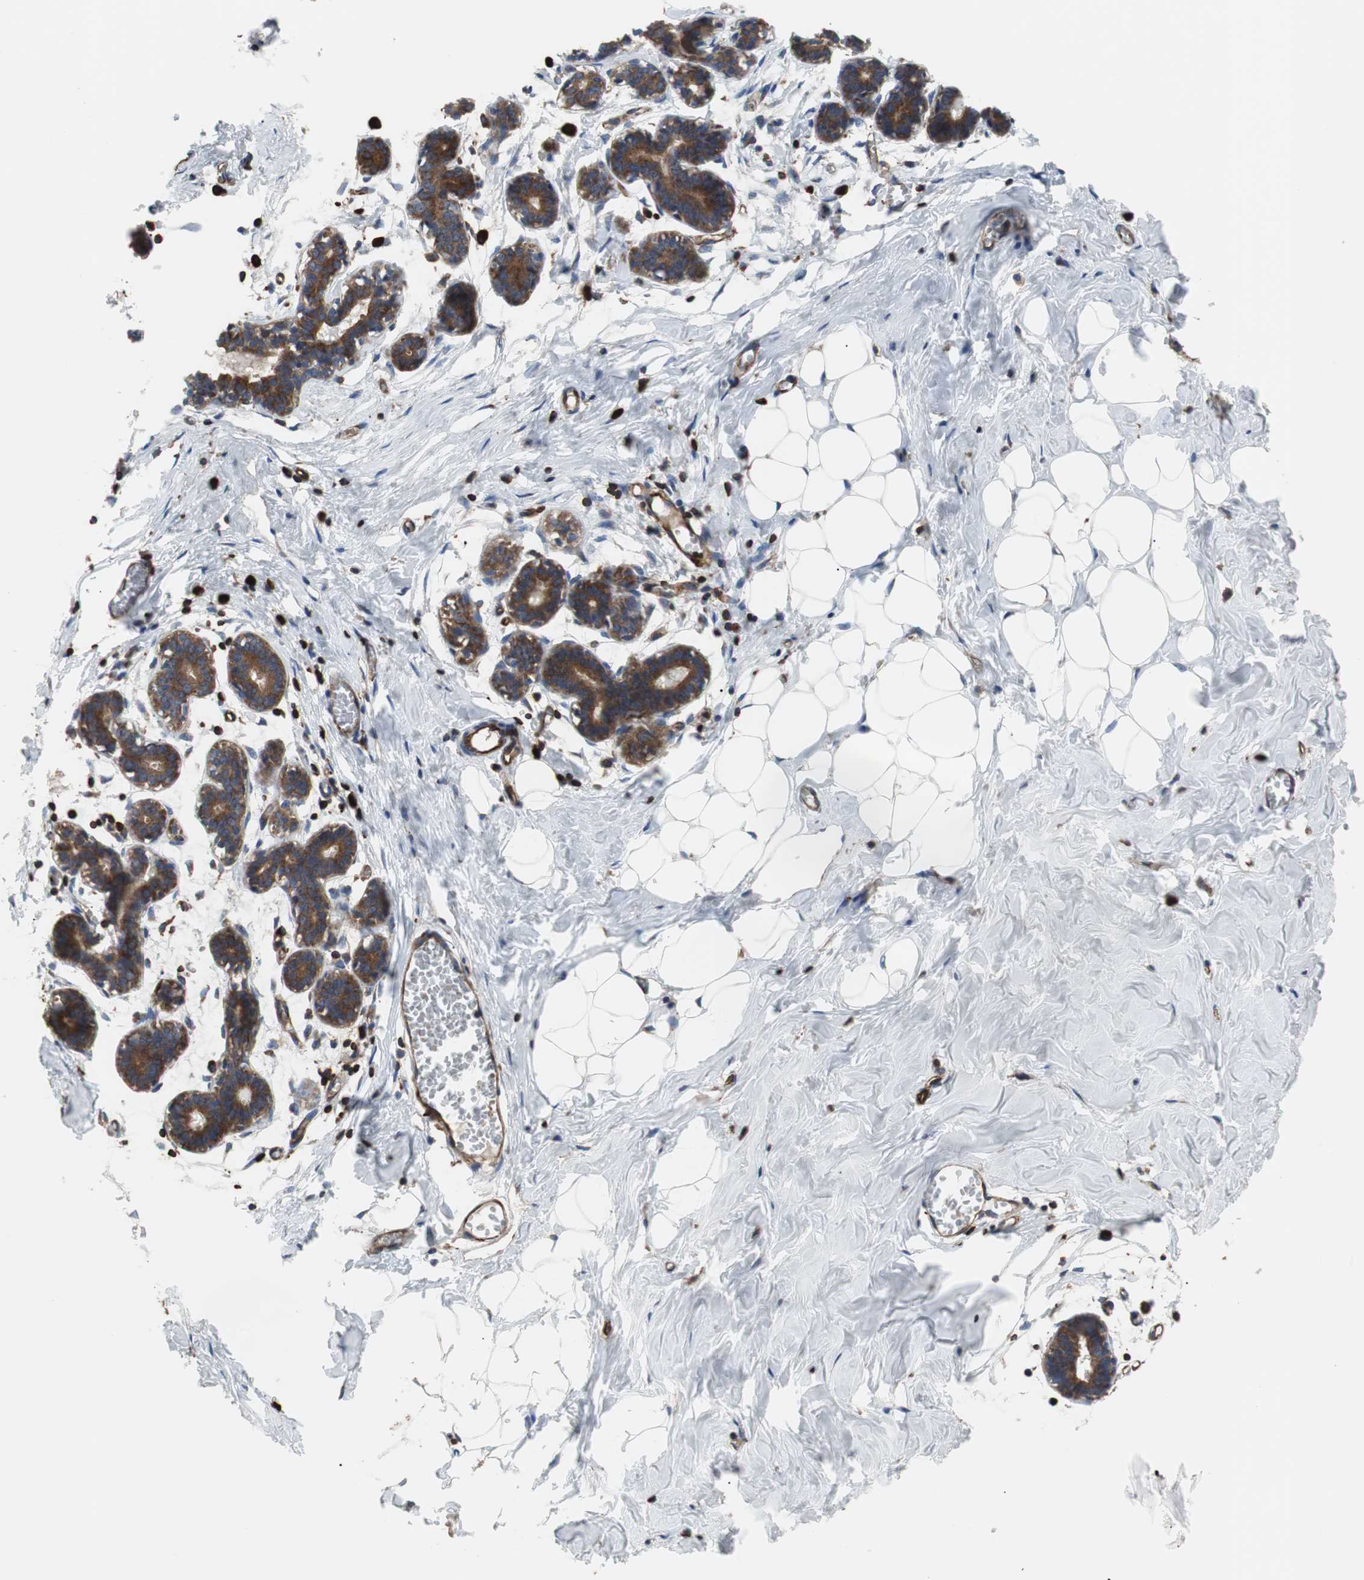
{"staining": {"intensity": "moderate", "quantity": "<25%", "location": "cytoplasmic/membranous"}, "tissue": "breast", "cell_type": "Adipocytes", "image_type": "normal", "snomed": [{"axis": "morphology", "description": "Normal tissue, NOS"}, {"axis": "topography", "description": "Breast"}], "caption": "Moderate cytoplasmic/membranous positivity for a protein is present in about <25% of adipocytes of normal breast using IHC.", "gene": "PLCG2", "patient": {"sex": "female", "age": 27}}